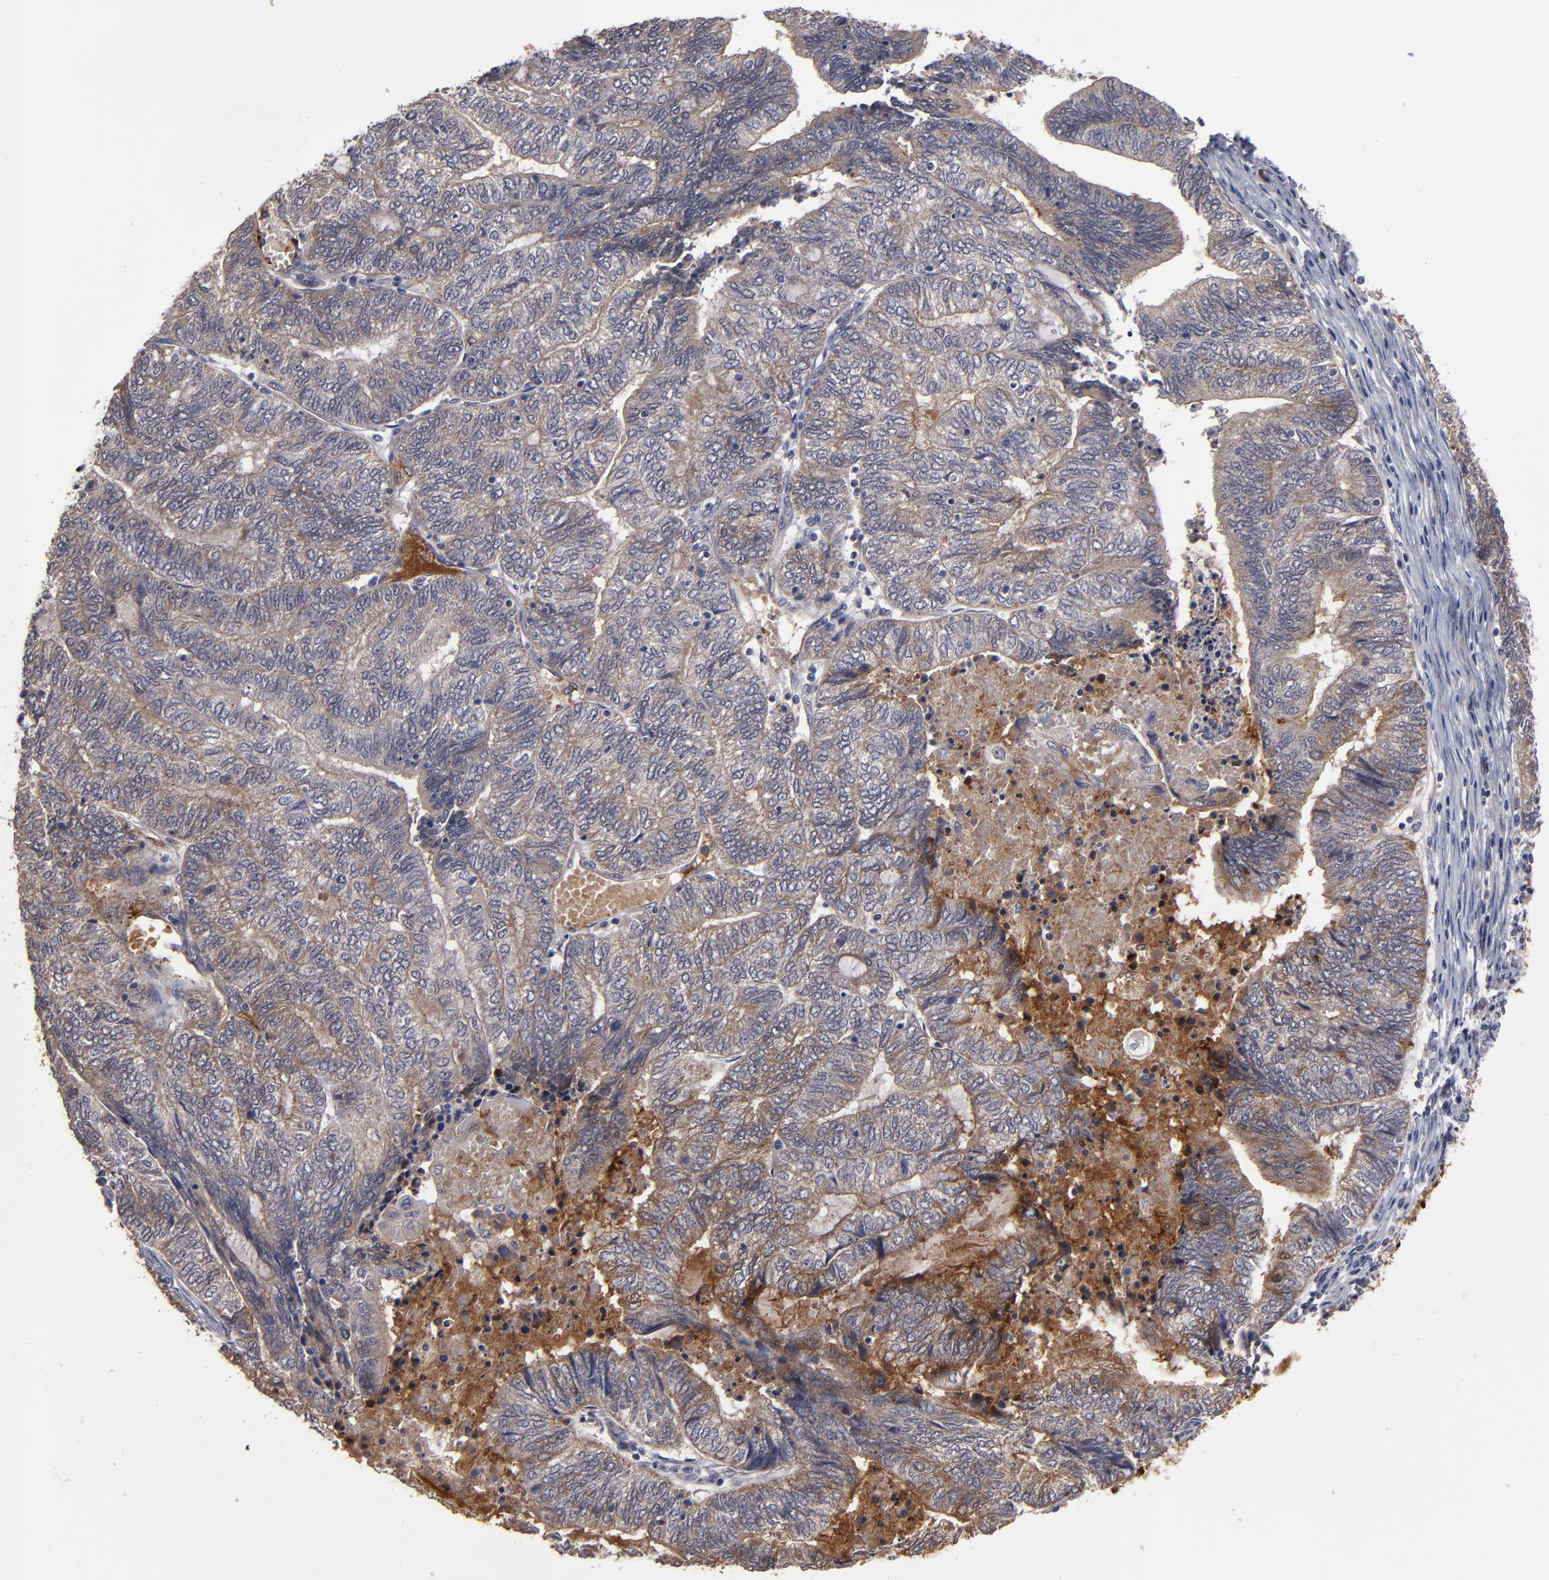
{"staining": {"intensity": "weak", "quantity": ">75%", "location": "cytoplasmic/membranous"}, "tissue": "endometrial cancer", "cell_type": "Tumor cells", "image_type": "cancer", "snomed": [{"axis": "morphology", "description": "Adenocarcinoma, NOS"}, {"axis": "topography", "description": "Uterus"}, {"axis": "topography", "description": "Endometrium"}], "caption": "Weak cytoplasmic/membranous staining for a protein is identified in approximately >75% of tumor cells of endometrial cancer (adenocarcinoma) using IHC.", "gene": "EXD2", "patient": {"sex": "female", "age": 70}}